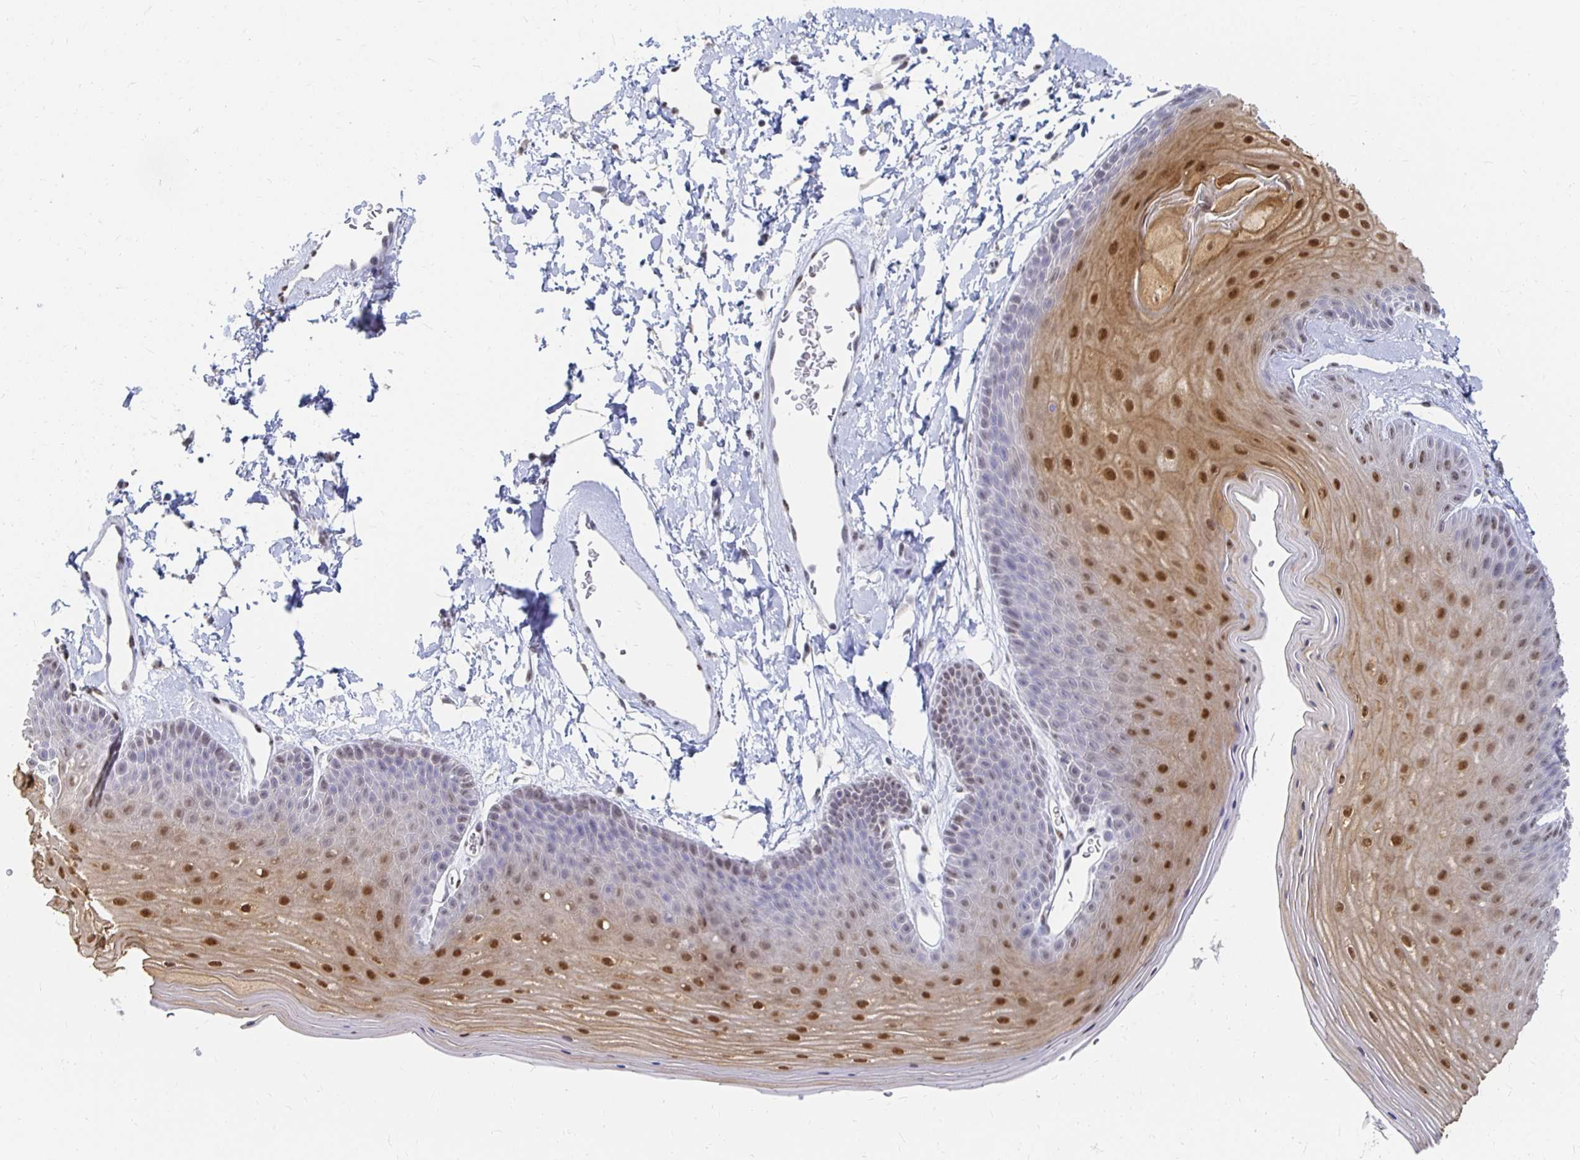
{"staining": {"intensity": "moderate", "quantity": "25%-75%", "location": "cytoplasmic/membranous,nuclear"}, "tissue": "skin", "cell_type": "Epidermal cells", "image_type": "normal", "snomed": [{"axis": "morphology", "description": "Normal tissue, NOS"}, {"axis": "topography", "description": "Anal"}], "caption": "Protein staining displays moderate cytoplasmic/membranous,nuclear positivity in approximately 25%-75% of epidermal cells in unremarkable skin.", "gene": "CLIC3", "patient": {"sex": "male", "age": 53}}